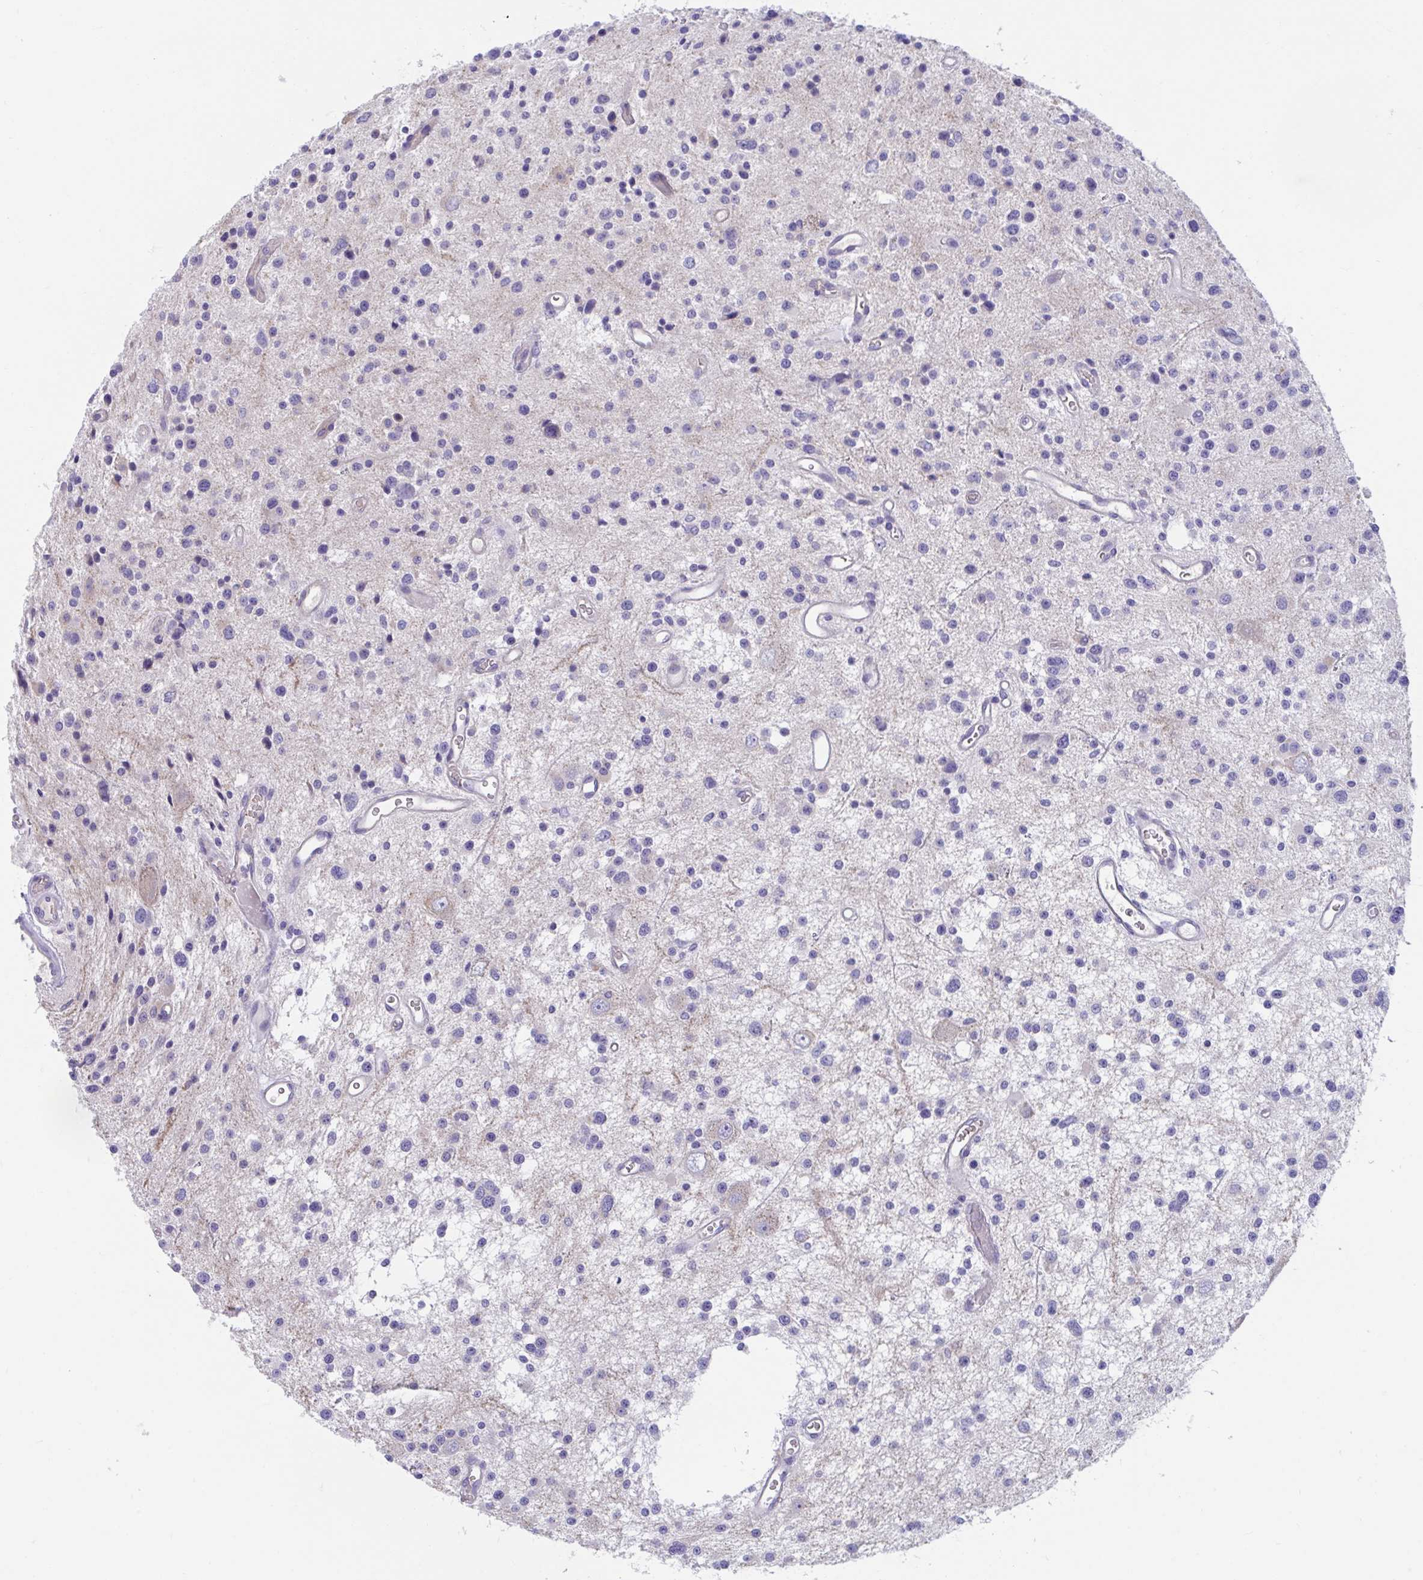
{"staining": {"intensity": "negative", "quantity": "none", "location": "none"}, "tissue": "glioma", "cell_type": "Tumor cells", "image_type": "cancer", "snomed": [{"axis": "morphology", "description": "Glioma, malignant, Low grade"}, {"axis": "topography", "description": "Brain"}], "caption": "Immunohistochemistry photomicrograph of malignant glioma (low-grade) stained for a protein (brown), which demonstrates no staining in tumor cells.", "gene": "TTC30B", "patient": {"sex": "male", "age": 43}}